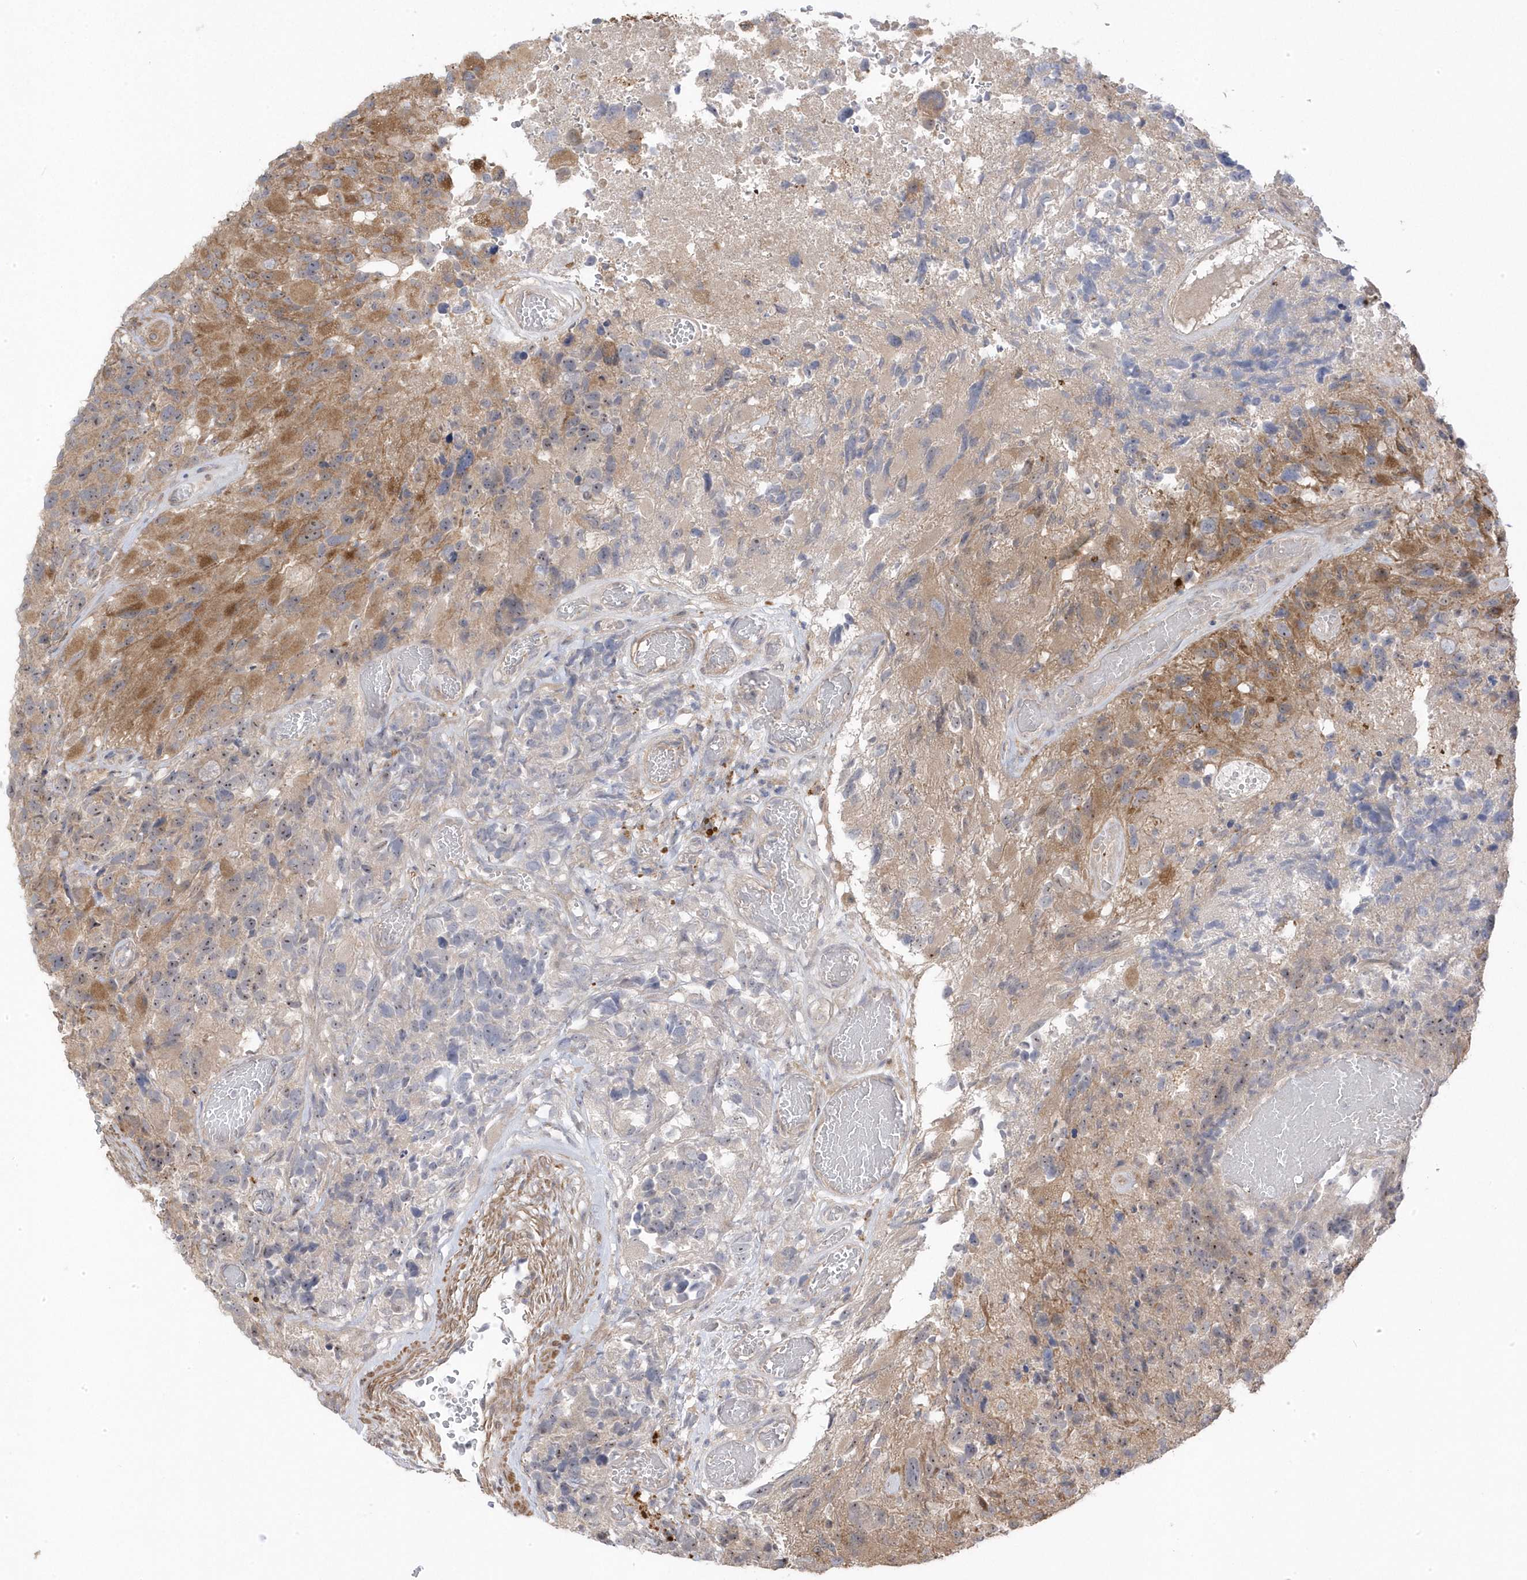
{"staining": {"intensity": "moderate", "quantity": "25%-75%", "location": "cytoplasmic/membranous"}, "tissue": "glioma", "cell_type": "Tumor cells", "image_type": "cancer", "snomed": [{"axis": "morphology", "description": "Glioma, malignant, High grade"}, {"axis": "topography", "description": "Brain"}], "caption": "Malignant glioma (high-grade) stained with DAB (3,3'-diaminobenzidine) immunohistochemistry (IHC) reveals medium levels of moderate cytoplasmic/membranous staining in about 25%-75% of tumor cells.", "gene": "GTPBP6", "patient": {"sex": "male", "age": 69}}